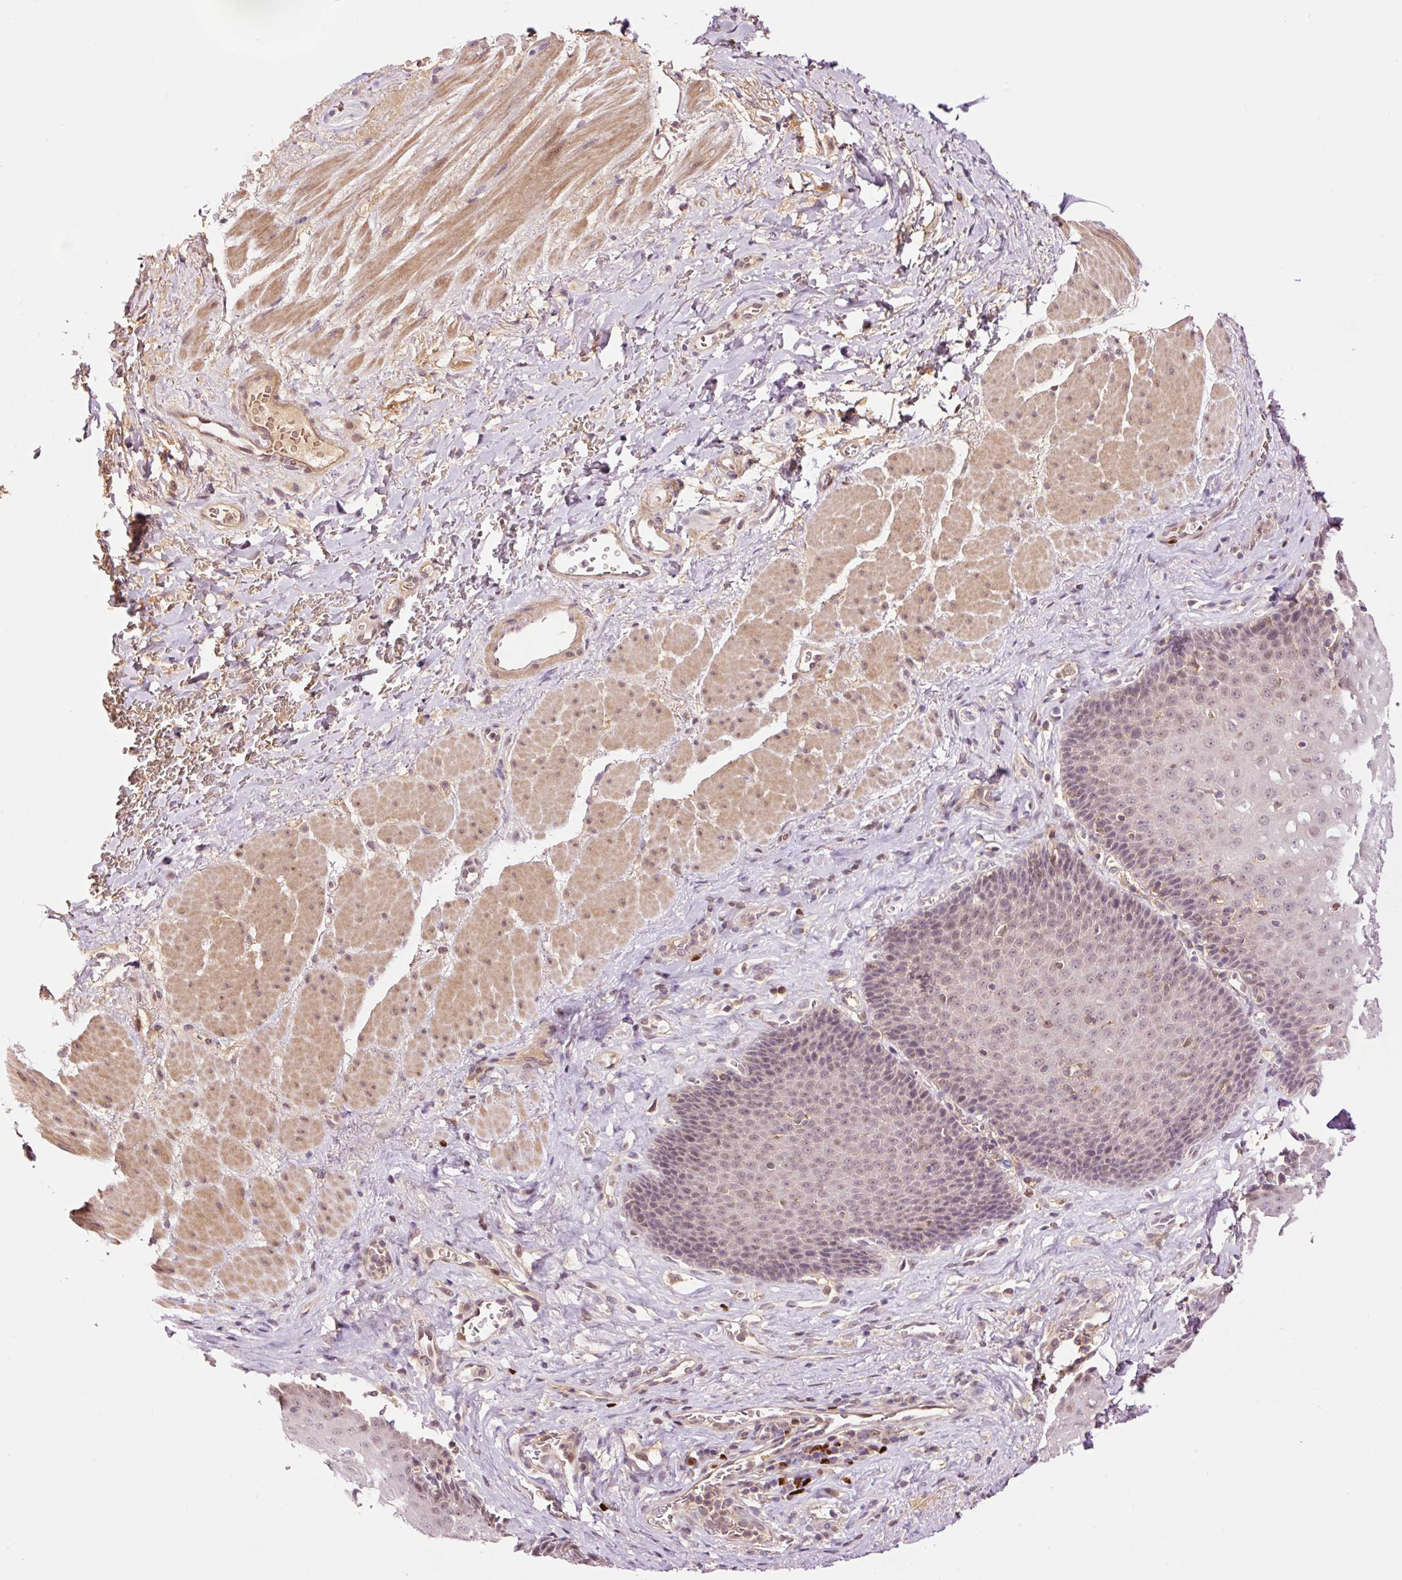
{"staining": {"intensity": "weak", "quantity": "25%-75%", "location": "nuclear"}, "tissue": "esophagus", "cell_type": "Squamous epithelial cells", "image_type": "normal", "snomed": [{"axis": "morphology", "description": "Normal tissue, NOS"}, {"axis": "topography", "description": "Esophagus"}], "caption": "Benign esophagus was stained to show a protein in brown. There is low levels of weak nuclear expression in approximately 25%-75% of squamous epithelial cells.", "gene": "DPPA4", "patient": {"sex": "female", "age": 66}}